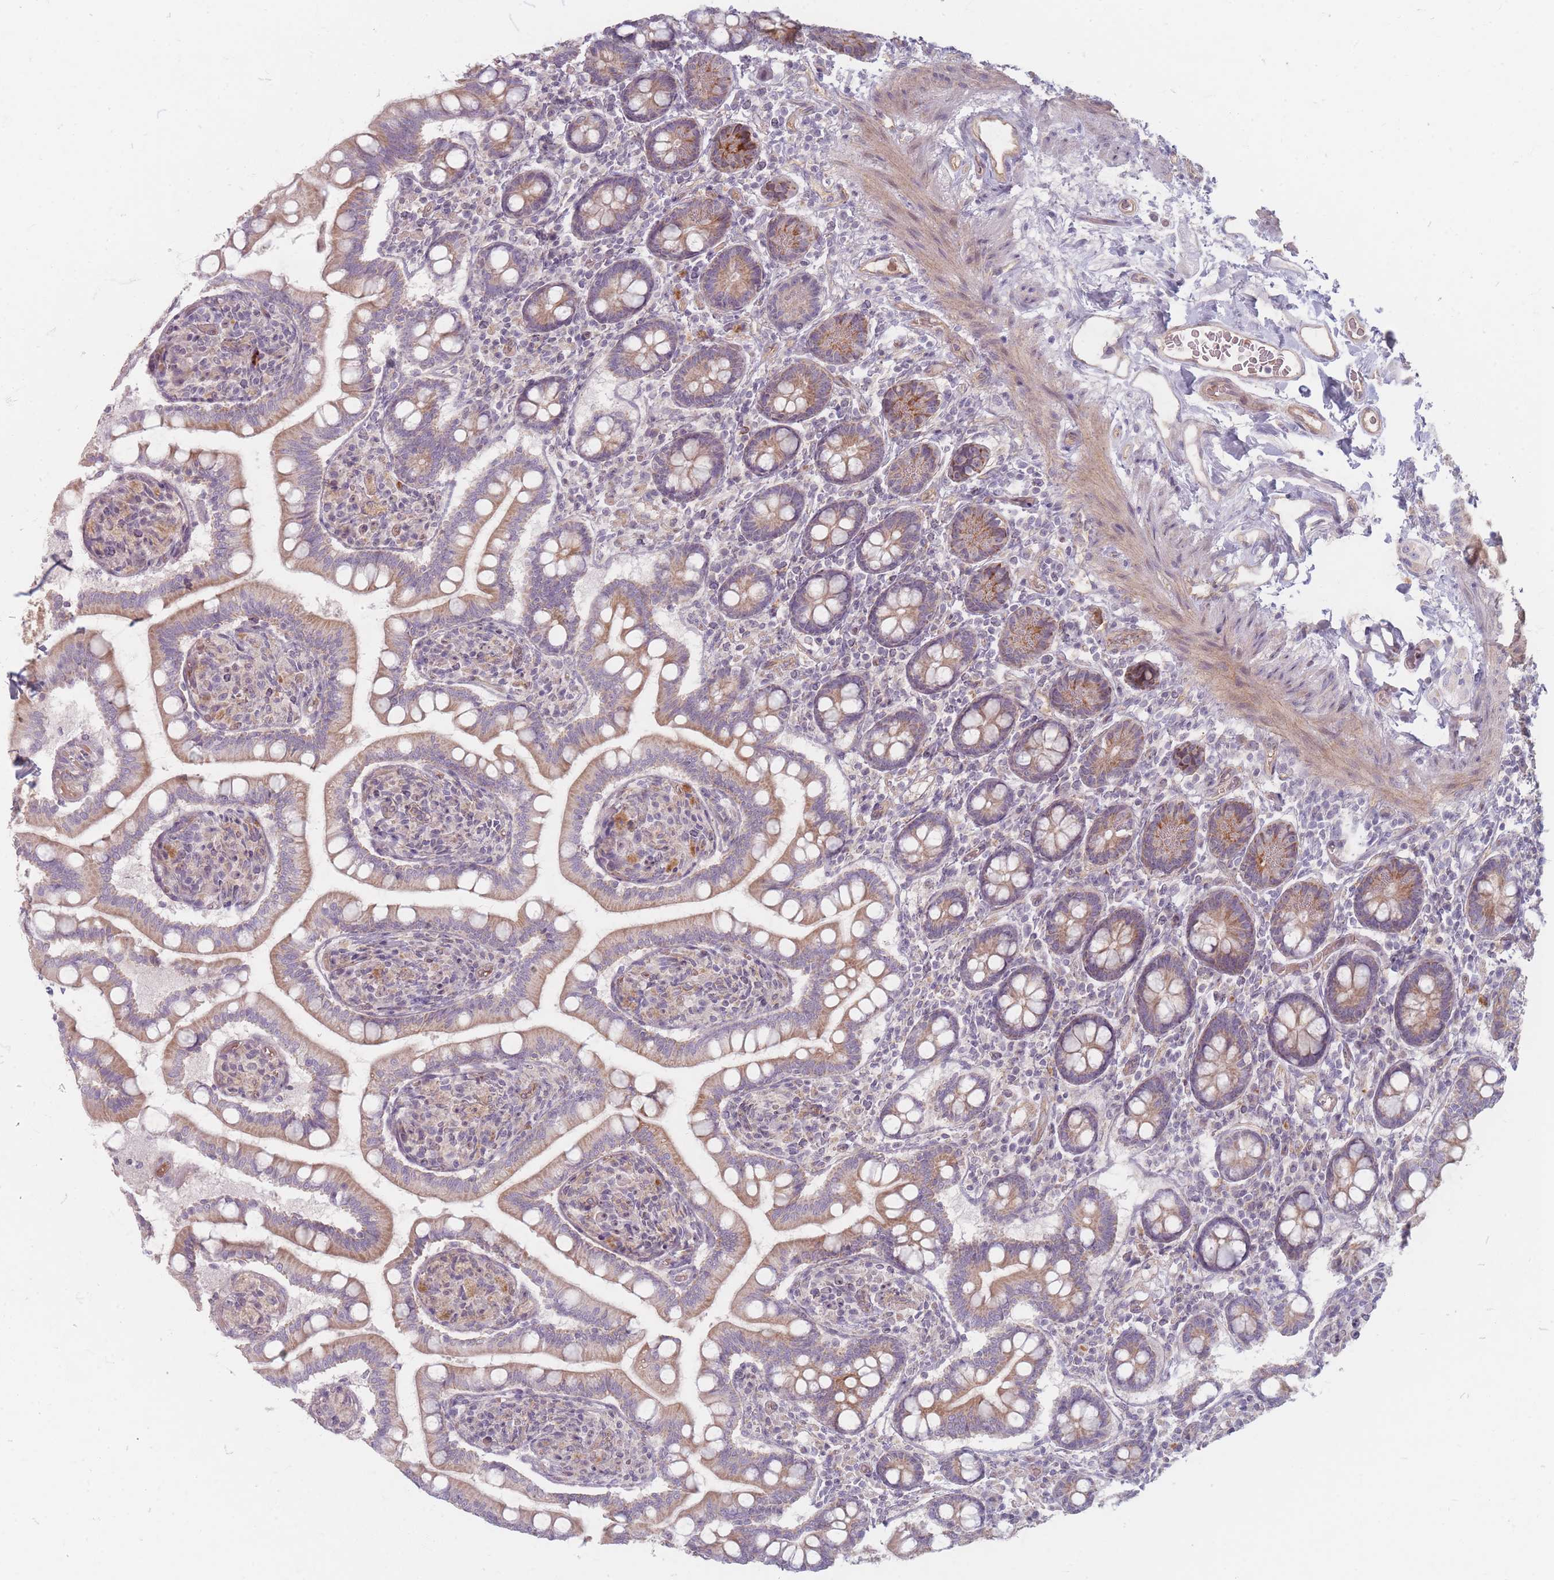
{"staining": {"intensity": "moderate", "quantity": ">75%", "location": "cytoplasmic/membranous"}, "tissue": "small intestine", "cell_type": "Glandular cells", "image_type": "normal", "snomed": [{"axis": "morphology", "description": "Normal tissue, NOS"}, {"axis": "topography", "description": "Small intestine"}], "caption": "This image shows immunohistochemistry (IHC) staining of normal human small intestine, with medium moderate cytoplasmic/membranous positivity in approximately >75% of glandular cells.", "gene": "CHCHD7", "patient": {"sex": "female", "age": 64}}